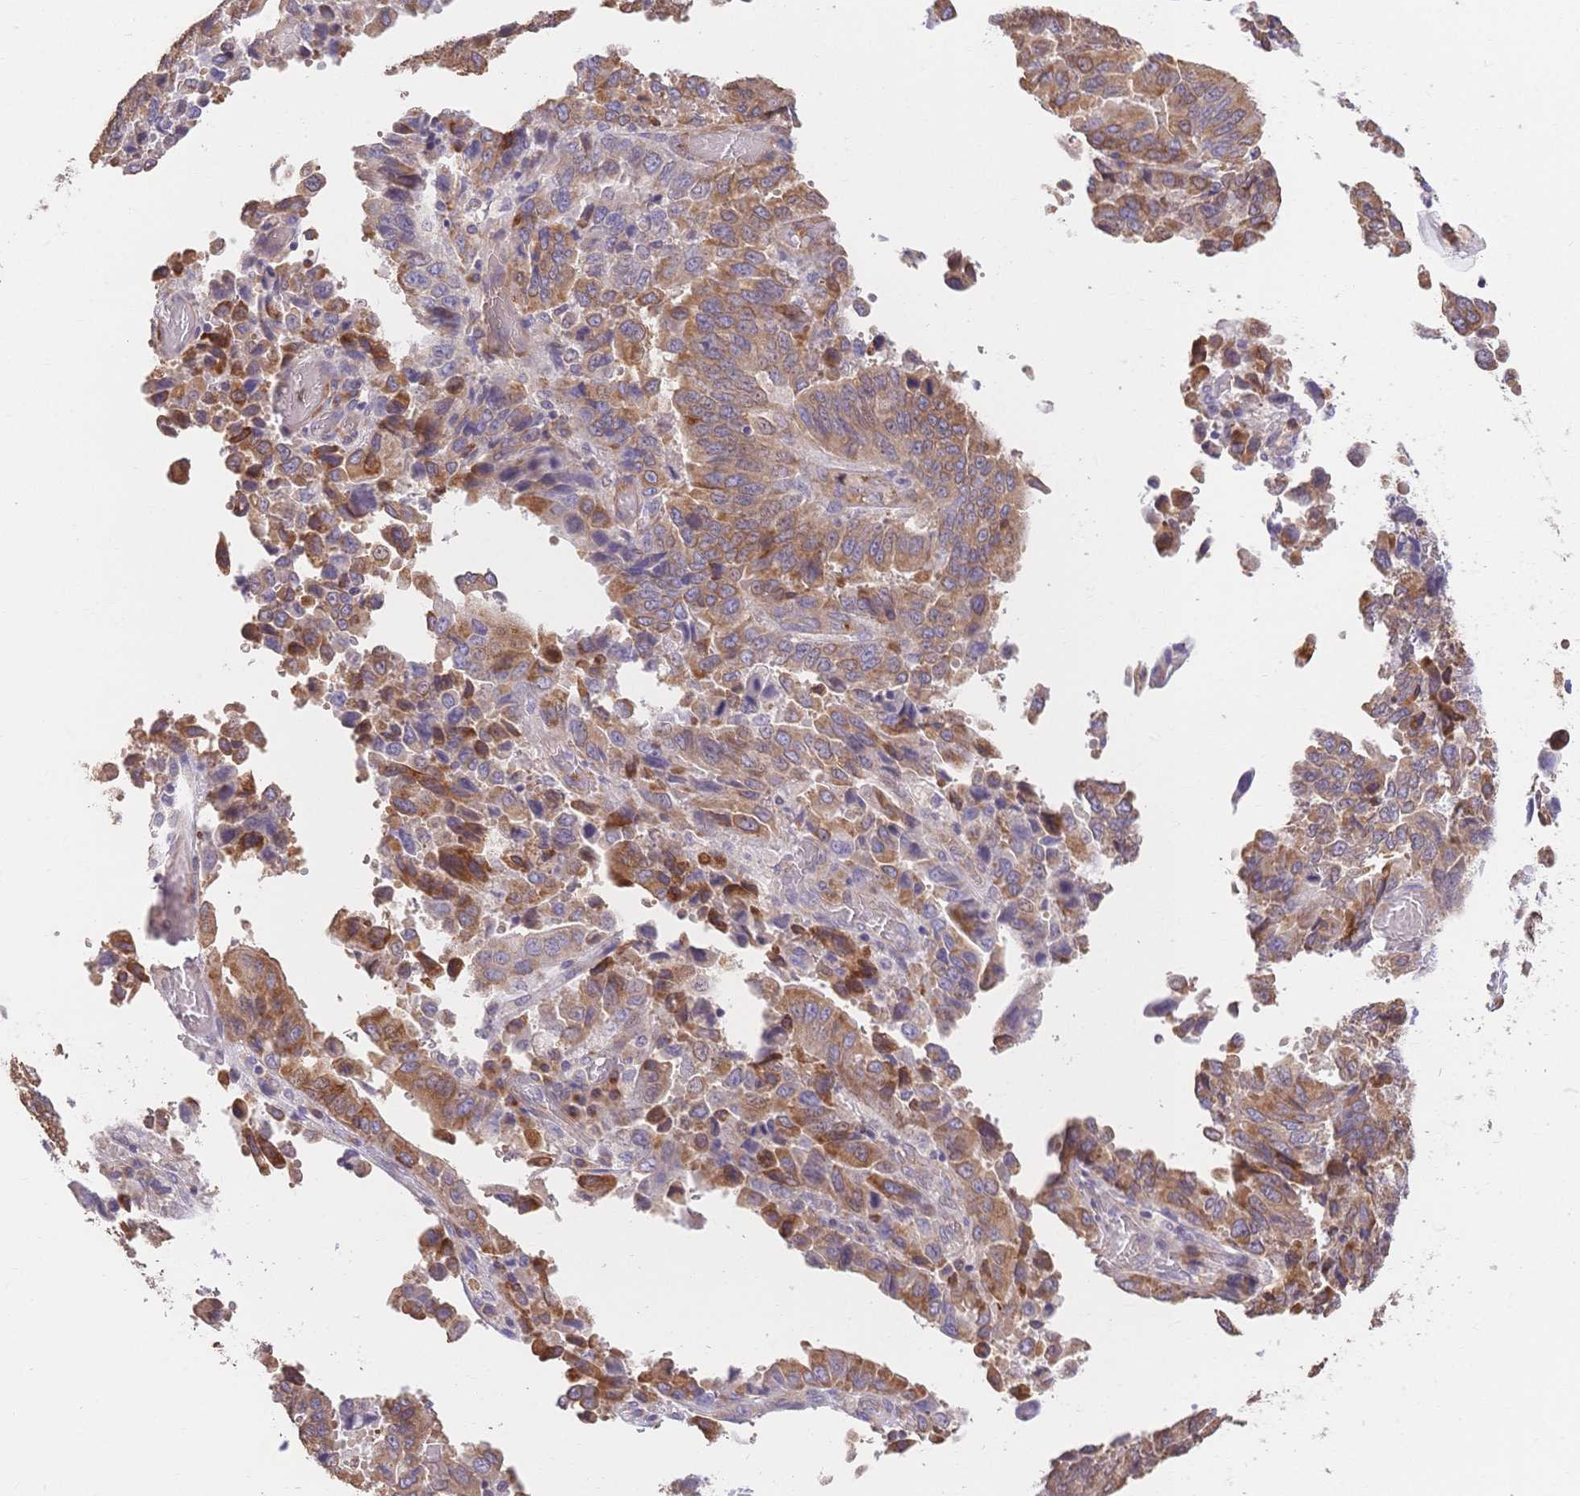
{"staining": {"intensity": "moderate", "quantity": ">75%", "location": "cytoplasmic/membranous"}, "tissue": "stomach cancer", "cell_type": "Tumor cells", "image_type": "cancer", "snomed": [{"axis": "morphology", "description": "Adenocarcinoma, NOS"}, {"axis": "topography", "description": "Stomach, upper"}], "caption": "High-power microscopy captured an immunohistochemistry (IHC) photomicrograph of stomach cancer, revealing moderate cytoplasmic/membranous staining in about >75% of tumor cells.", "gene": "HS3ST5", "patient": {"sex": "male", "age": 74}}